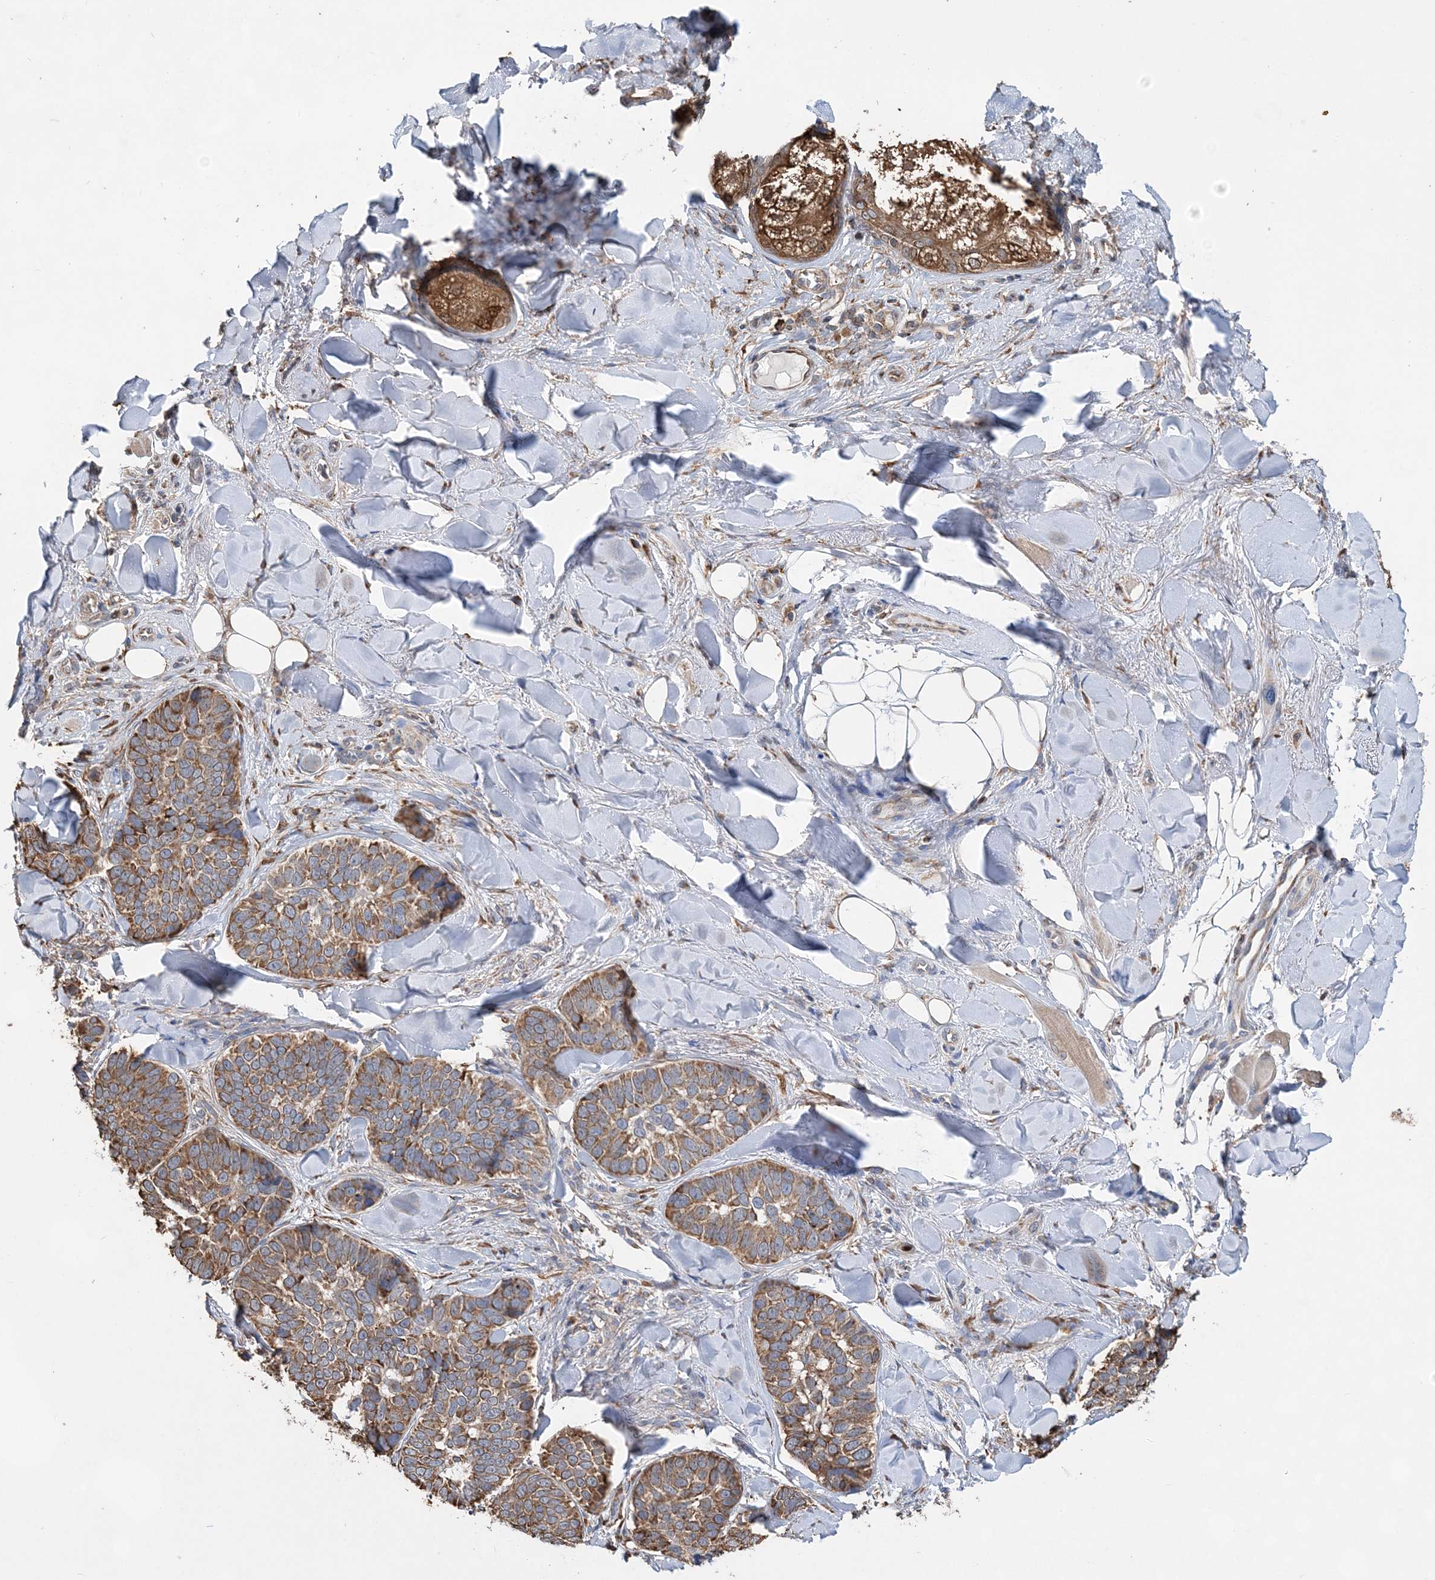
{"staining": {"intensity": "moderate", "quantity": ">75%", "location": "cytoplasmic/membranous"}, "tissue": "skin cancer", "cell_type": "Tumor cells", "image_type": "cancer", "snomed": [{"axis": "morphology", "description": "Basal cell carcinoma"}, {"axis": "topography", "description": "Skin"}], "caption": "A histopathology image of skin cancer stained for a protein reveals moderate cytoplasmic/membranous brown staining in tumor cells.", "gene": "WDR12", "patient": {"sex": "male", "age": 62}}